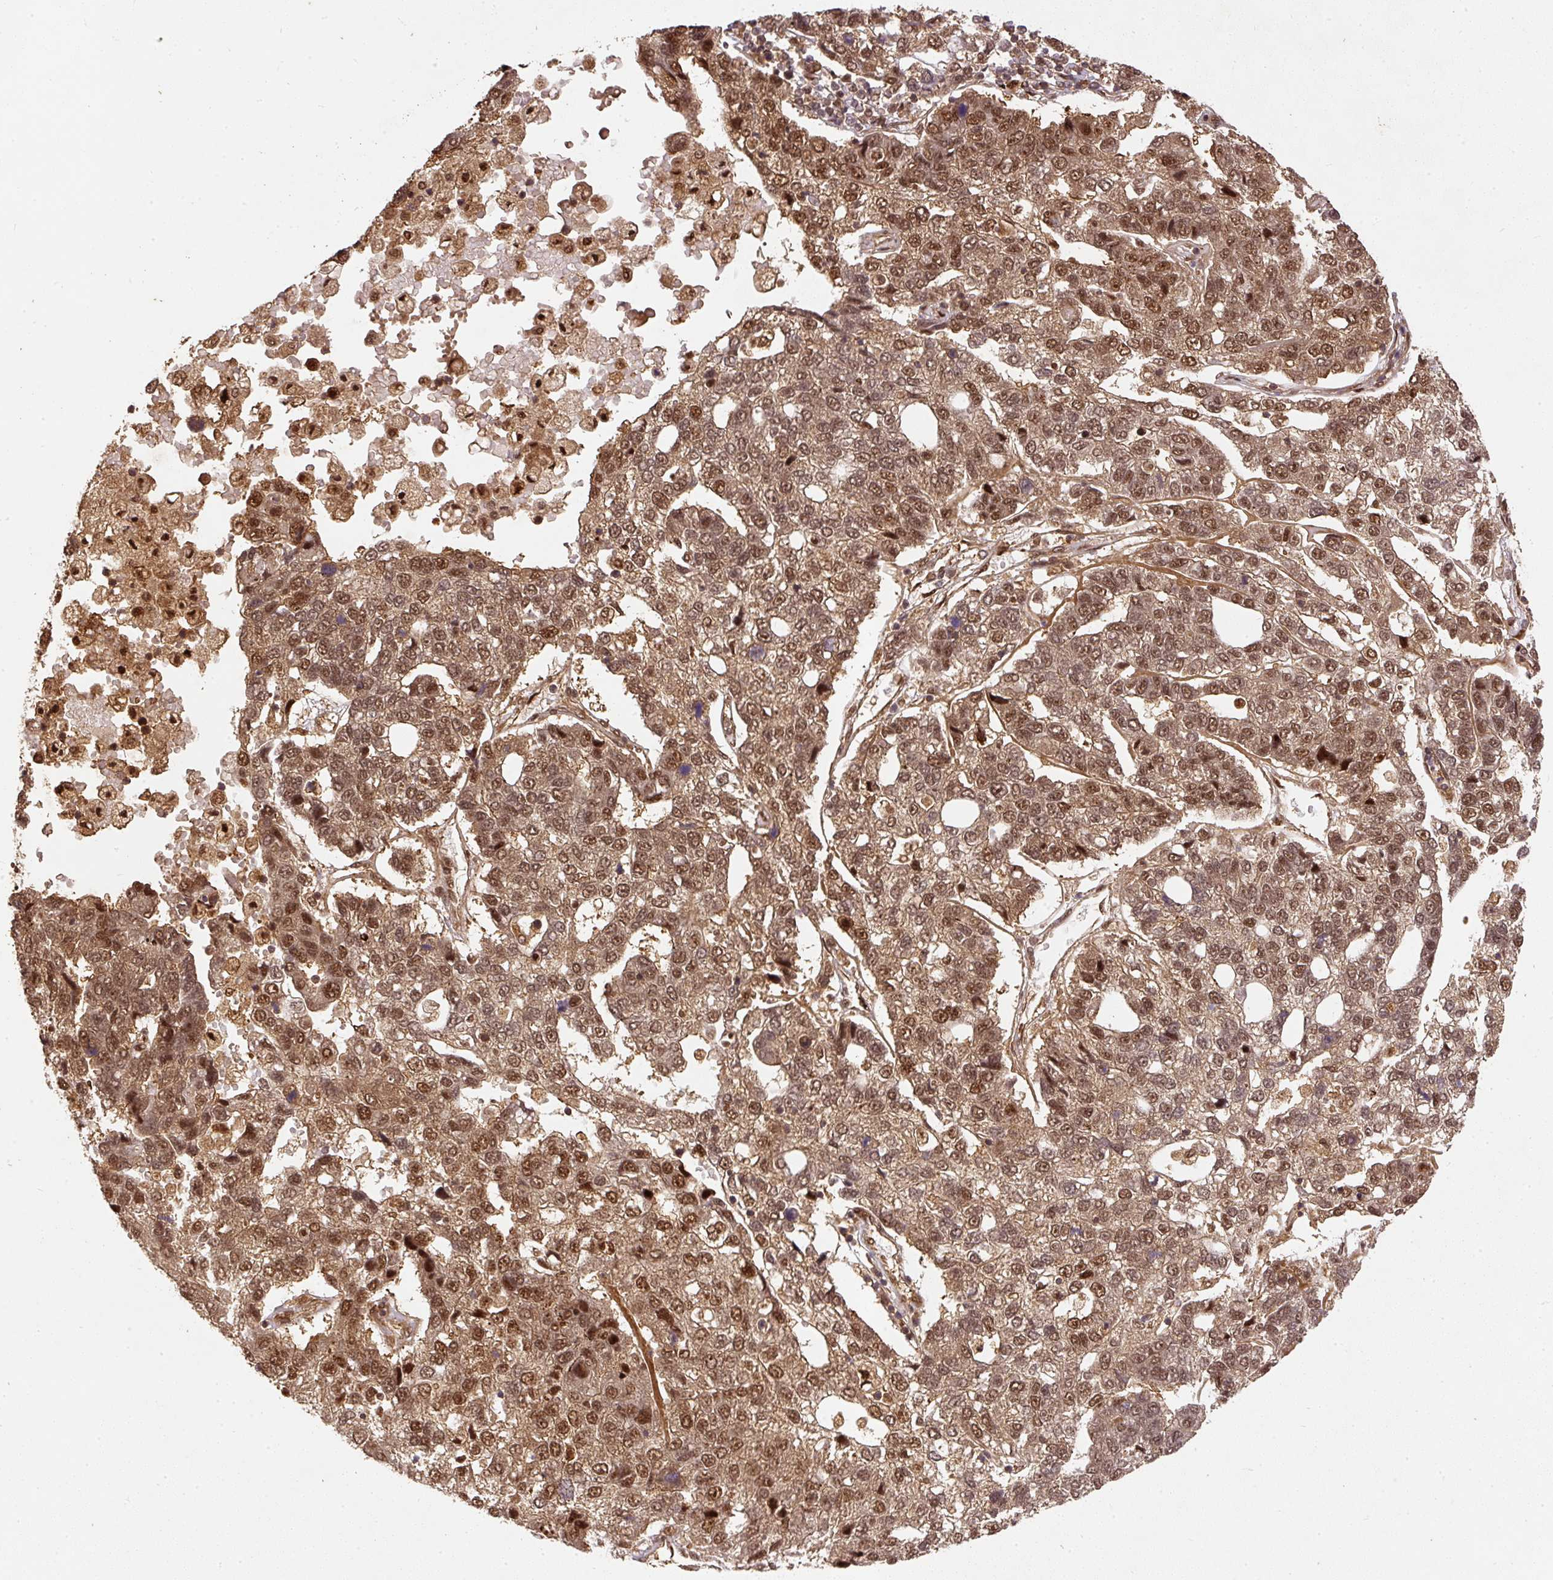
{"staining": {"intensity": "moderate", "quantity": ">75%", "location": "cytoplasmic/membranous,nuclear"}, "tissue": "pancreatic cancer", "cell_type": "Tumor cells", "image_type": "cancer", "snomed": [{"axis": "morphology", "description": "Adenocarcinoma, NOS"}, {"axis": "topography", "description": "Pancreas"}], "caption": "Protein staining shows moderate cytoplasmic/membranous and nuclear expression in approximately >75% of tumor cells in pancreatic adenocarcinoma.", "gene": "PSMD1", "patient": {"sex": "female", "age": 61}}